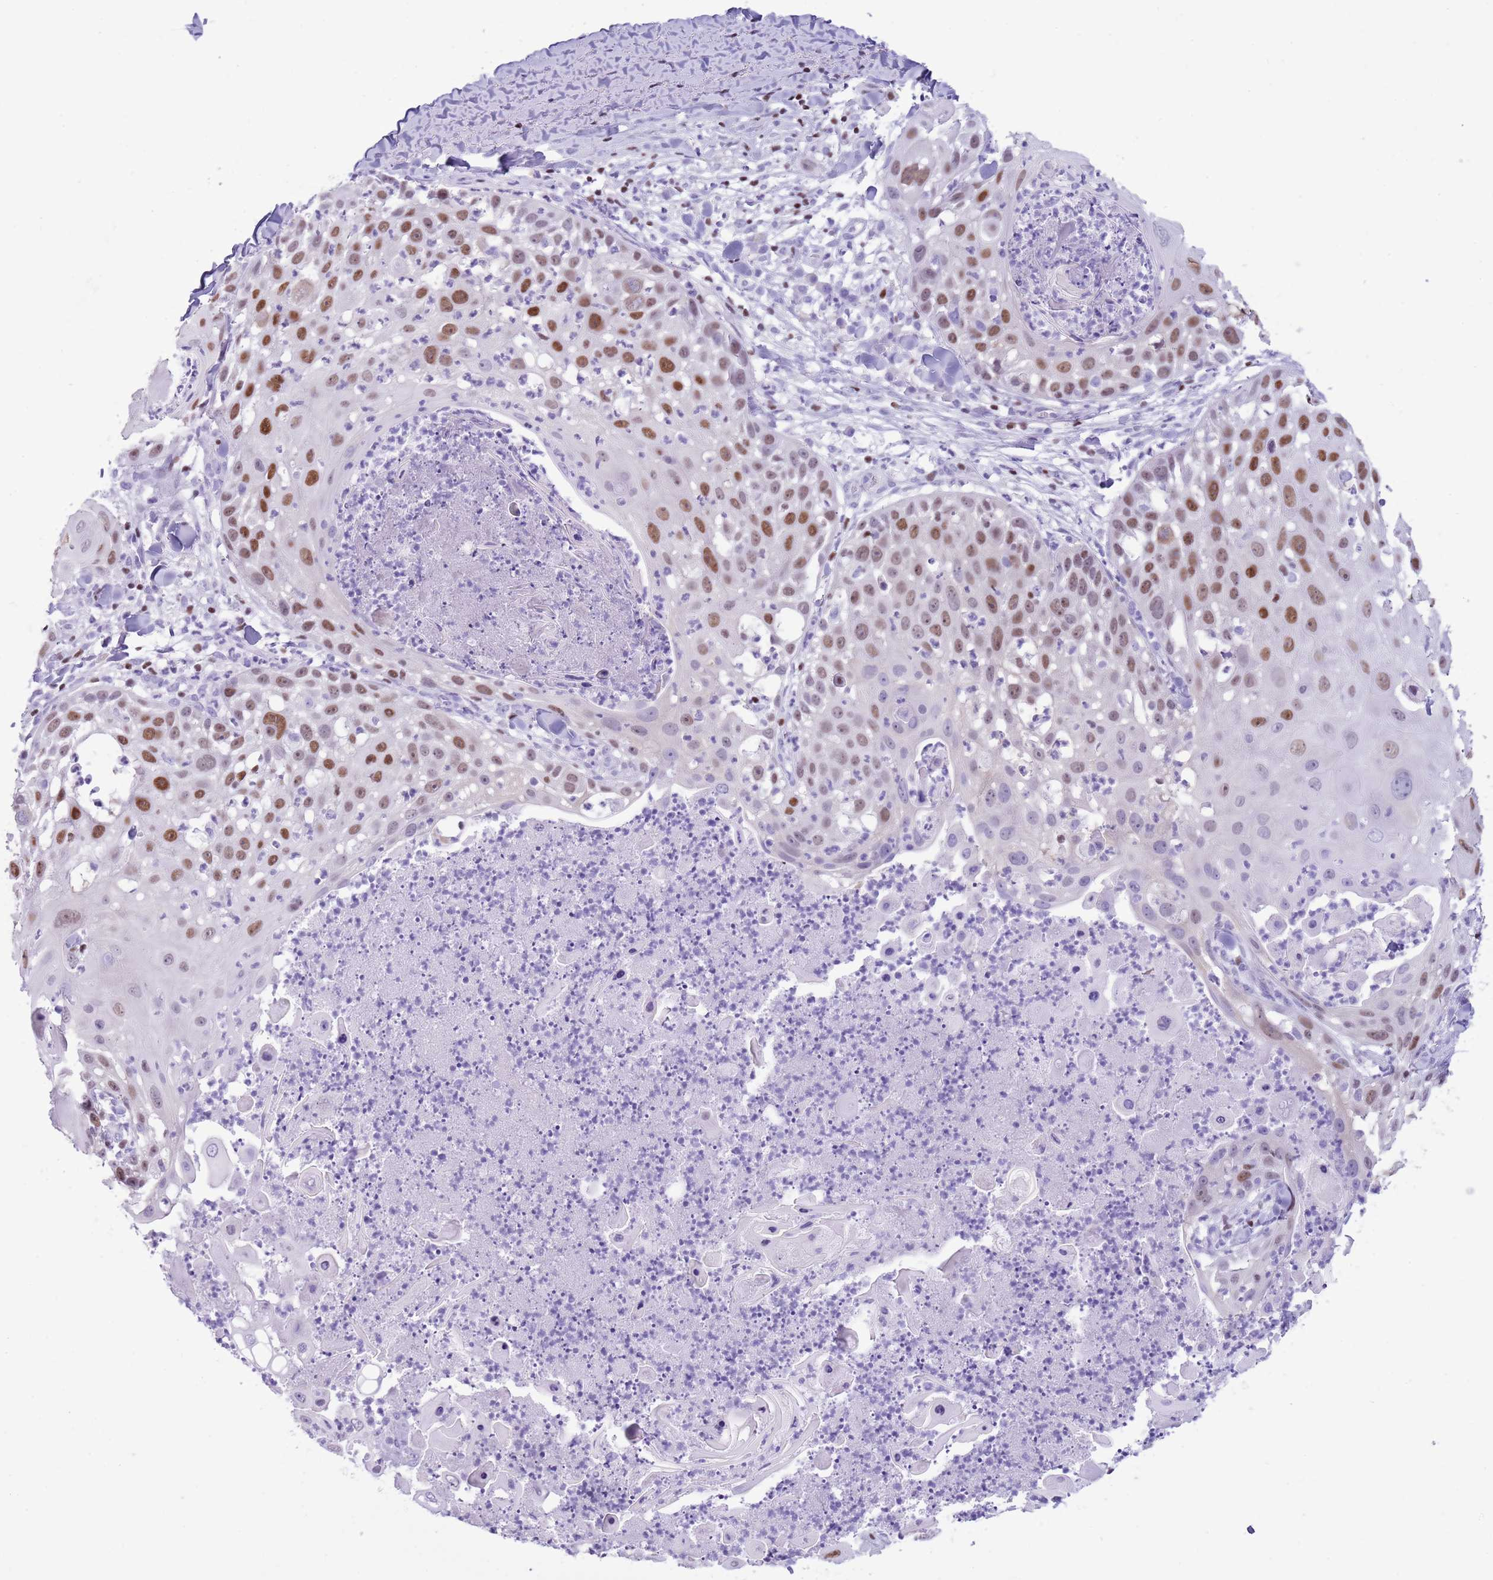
{"staining": {"intensity": "strong", "quantity": "25%-75%", "location": "nuclear"}, "tissue": "skin cancer", "cell_type": "Tumor cells", "image_type": "cancer", "snomed": [{"axis": "morphology", "description": "Squamous cell carcinoma, NOS"}, {"axis": "topography", "description": "Skin"}], "caption": "Immunohistochemical staining of human skin cancer (squamous cell carcinoma) exhibits high levels of strong nuclear protein expression in about 25%-75% of tumor cells. (brown staining indicates protein expression, while blue staining denotes nuclei).", "gene": "BCL11B", "patient": {"sex": "female", "age": 44}}